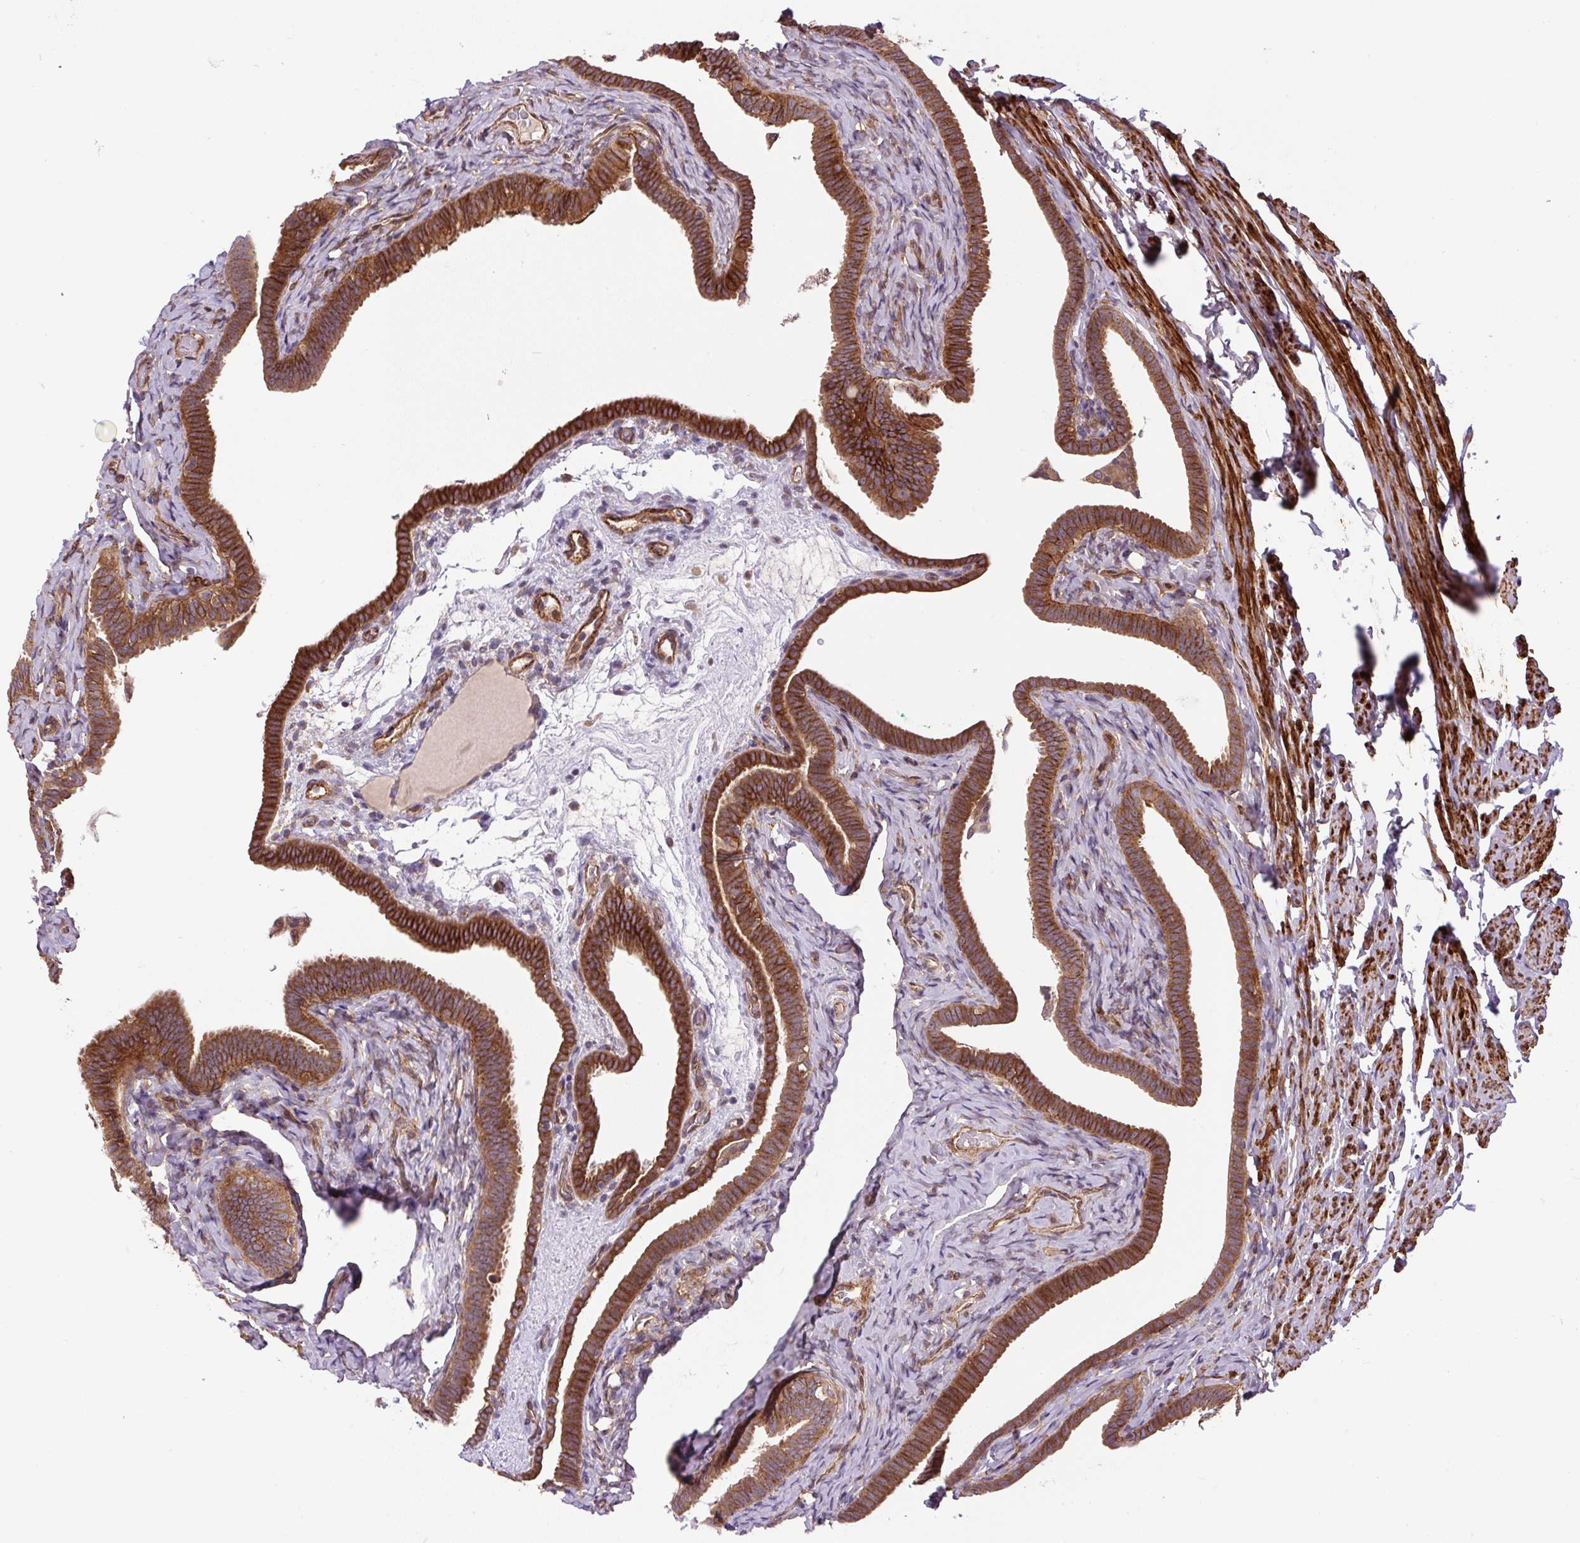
{"staining": {"intensity": "strong", "quantity": ">75%", "location": "cytoplasmic/membranous"}, "tissue": "fallopian tube", "cell_type": "Glandular cells", "image_type": "normal", "snomed": [{"axis": "morphology", "description": "Normal tissue, NOS"}, {"axis": "topography", "description": "Fallopian tube"}], "caption": "Immunohistochemical staining of unremarkable fallopian tube demonstrates high levels of strong cytoplasmic/membranous positivity in about >75% of glandular cells.", "gene": "SEPTIN10", "patient": {"sex": "female", "age": 69}}